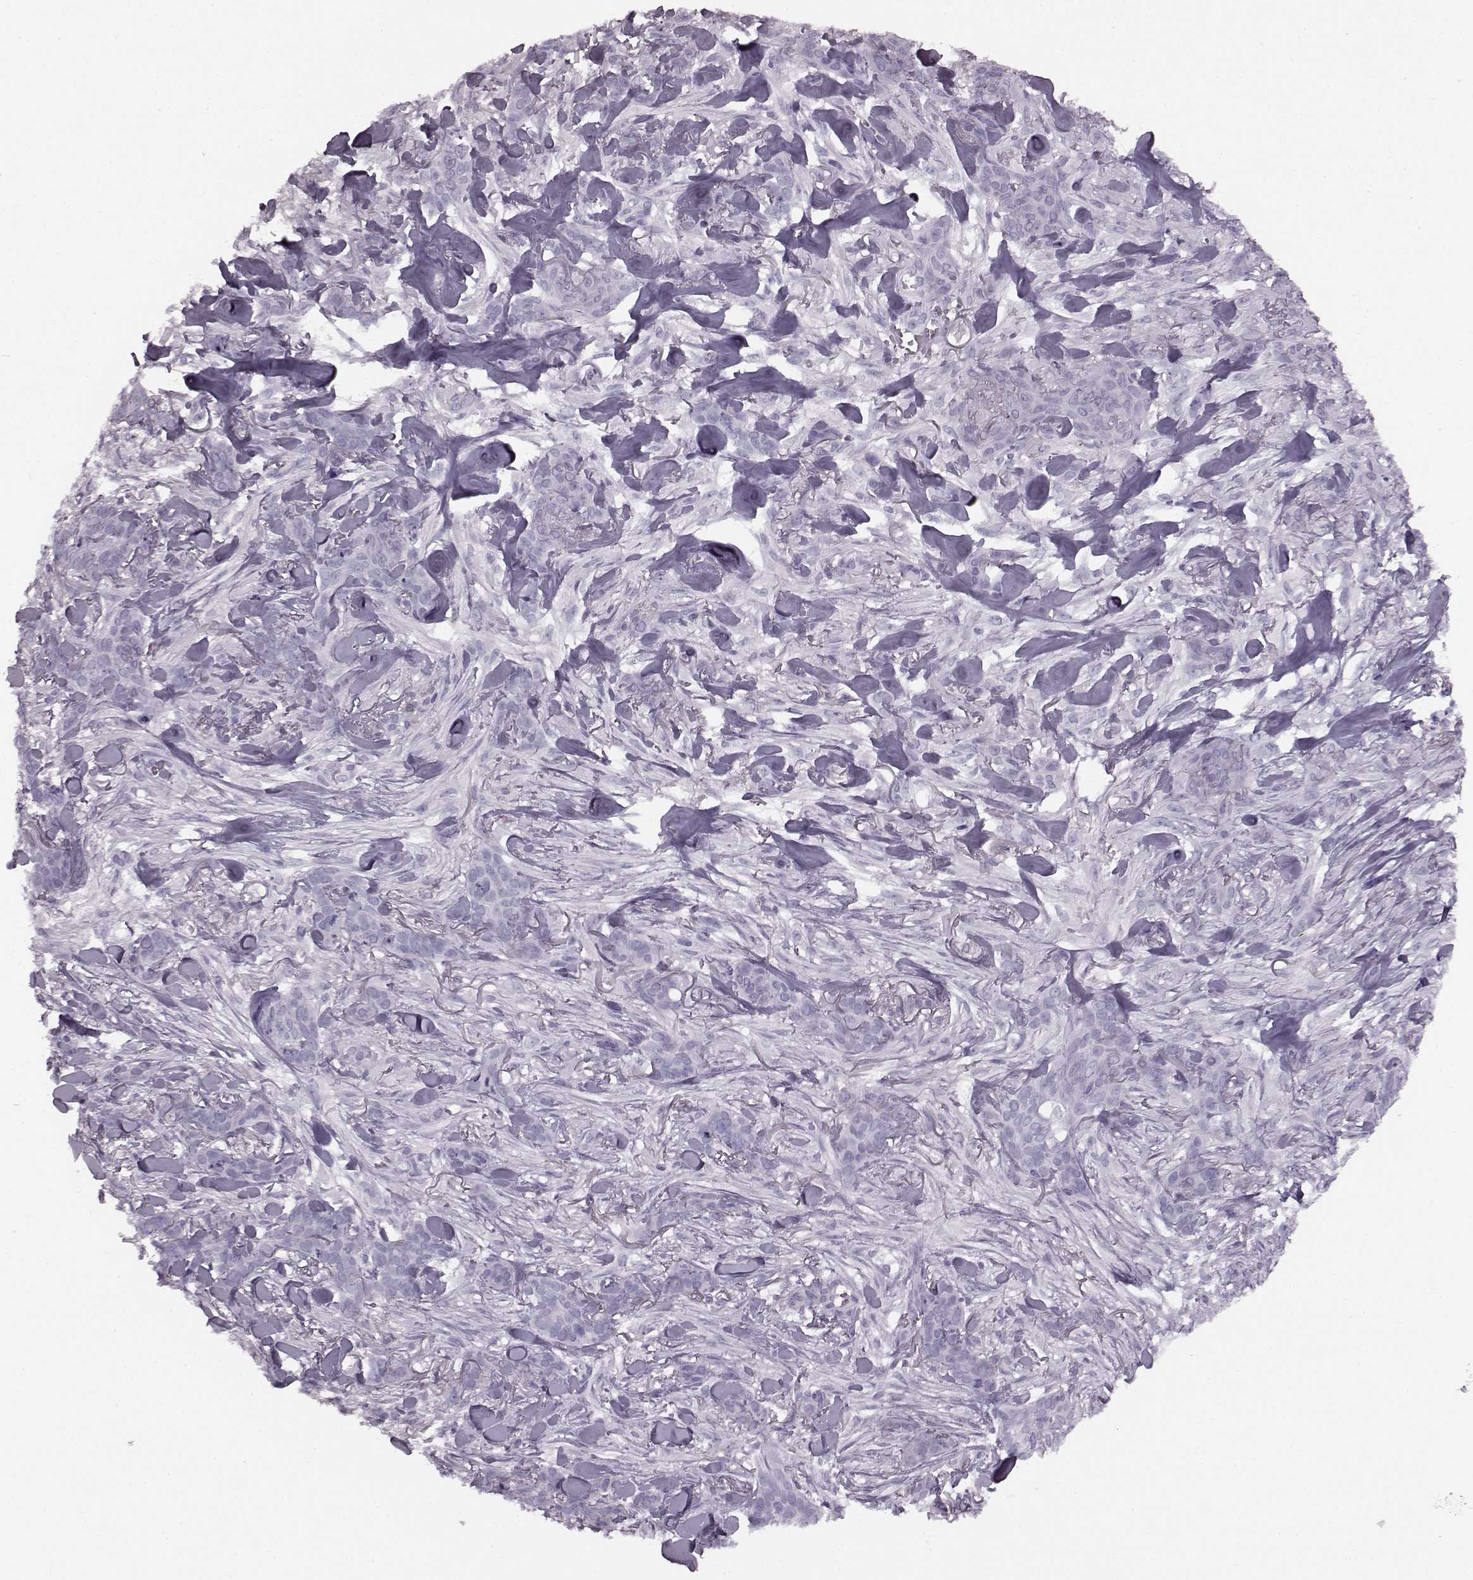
{"staining": {"intensity": "negative", "quantity": "none", "location": "none"}, "tissue": "skin cancer", "cell_type": "Tumor cells", "image_type": "cancer", "snomed": [{"axis": "morphology", "description": "Basal cell carcinoma"}, {"axis": "topography", "description": "Skin"}], "caption": "This is a image of immunohistochemistry staining of skin basal cell carcinoma, which shows no positivity in tumor cells.", "gene": "JSRP1", "patient": {"sex": "female", "age": 61}}